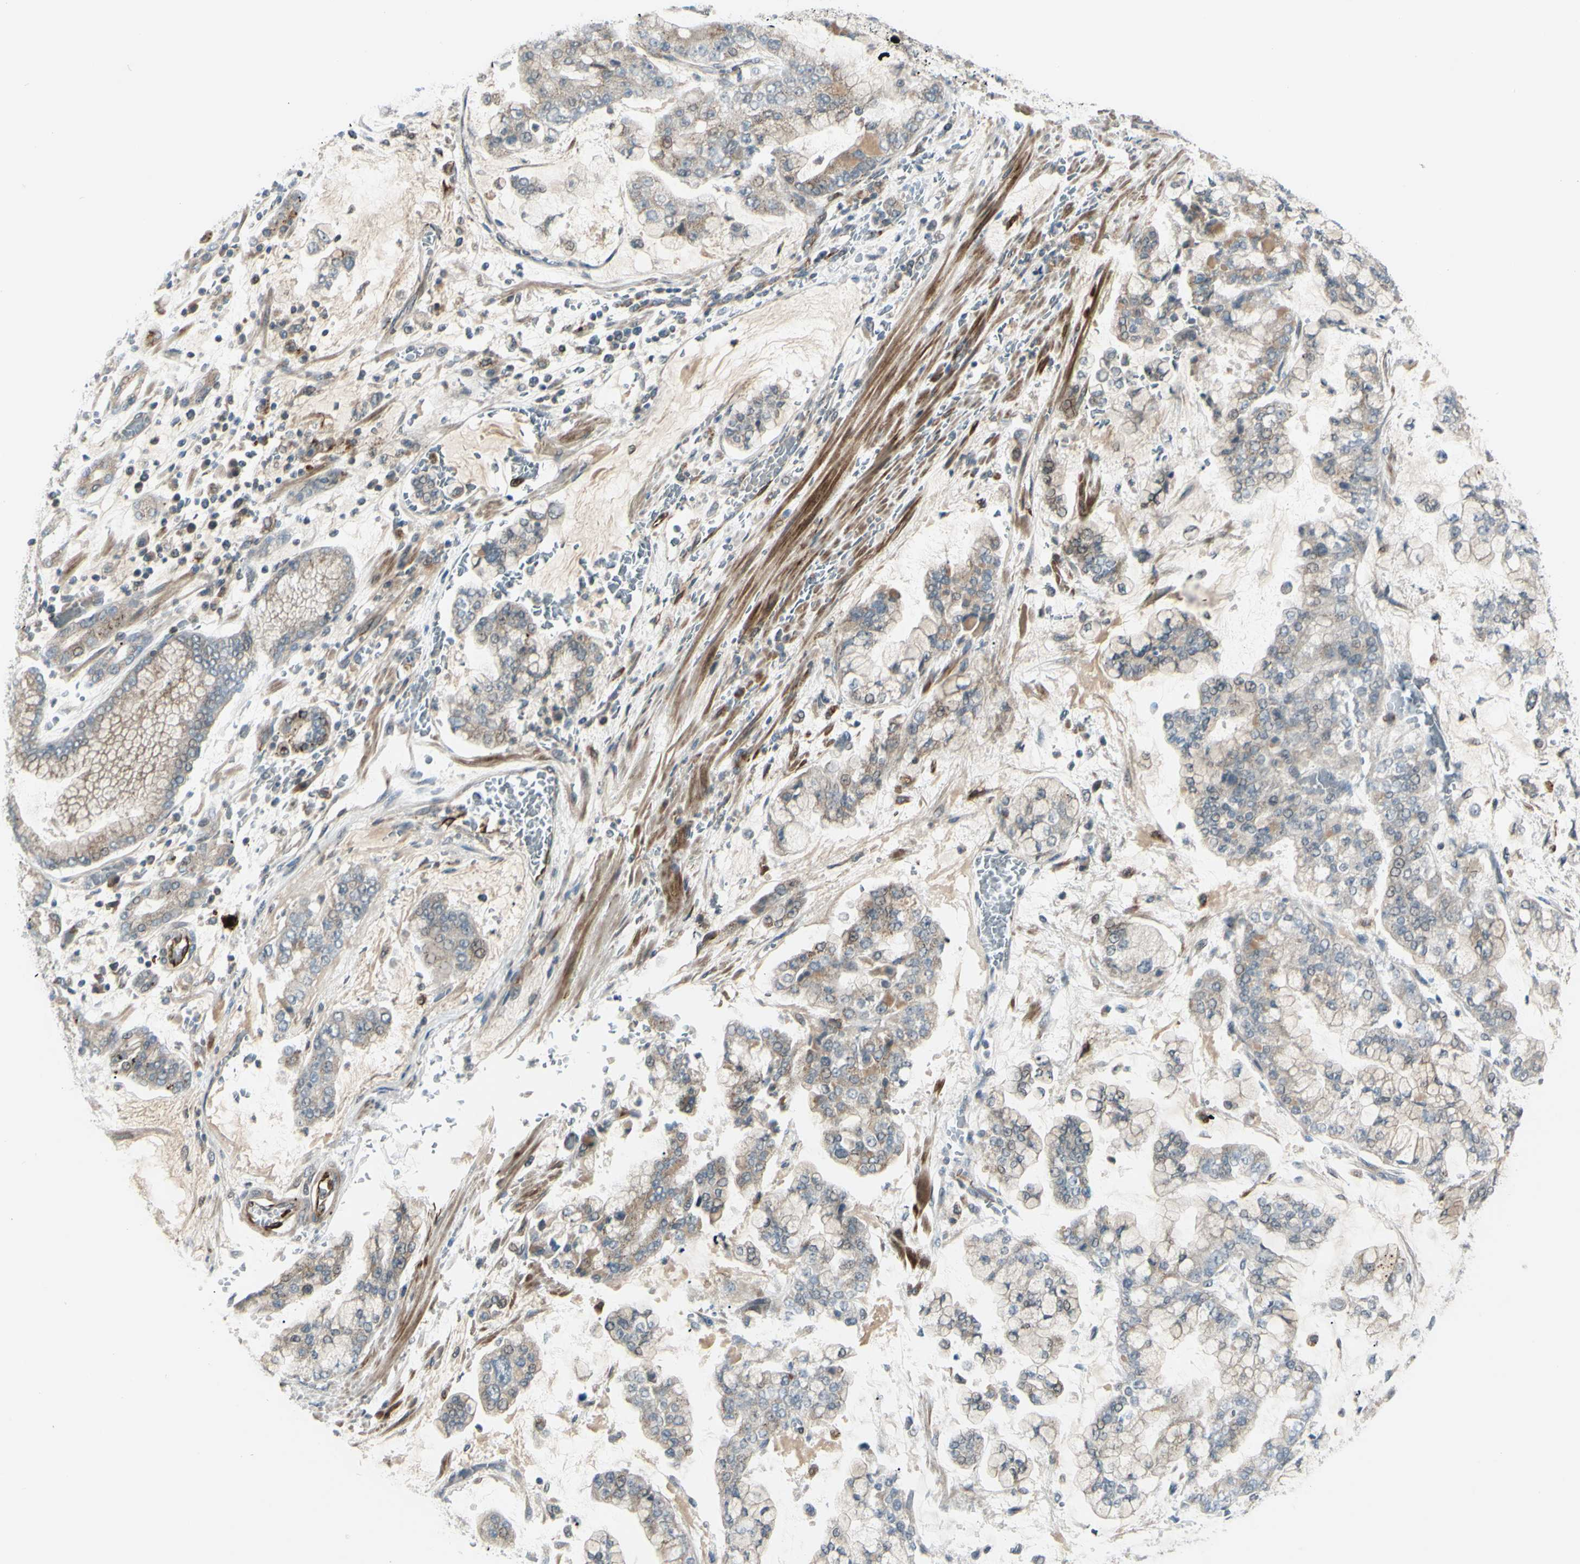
{"staining": {"intensity": "negative", "quantity": "none", "location": "none"}, "tissue": "stomach cancer", "cell_type": "Tumor cells", "image_type": "cancer", "snomed": [{"axis": "morphology", "description": "Normal tissue, NOS"}, {"axis": "morphology", "description": "Adenocarcinoma, NOS"}, {"axis": "topography", "description": "Stomach, upper"}, {"axis": "topography", "description": "Stomach"}], "caption": "Immunohistochemistry (IHC) of stomach cancer (adenocarcinoma) shows no staining in tumor cells.", "gene": "FGFR2", "patient": {"sex": "male", "age": 76}}